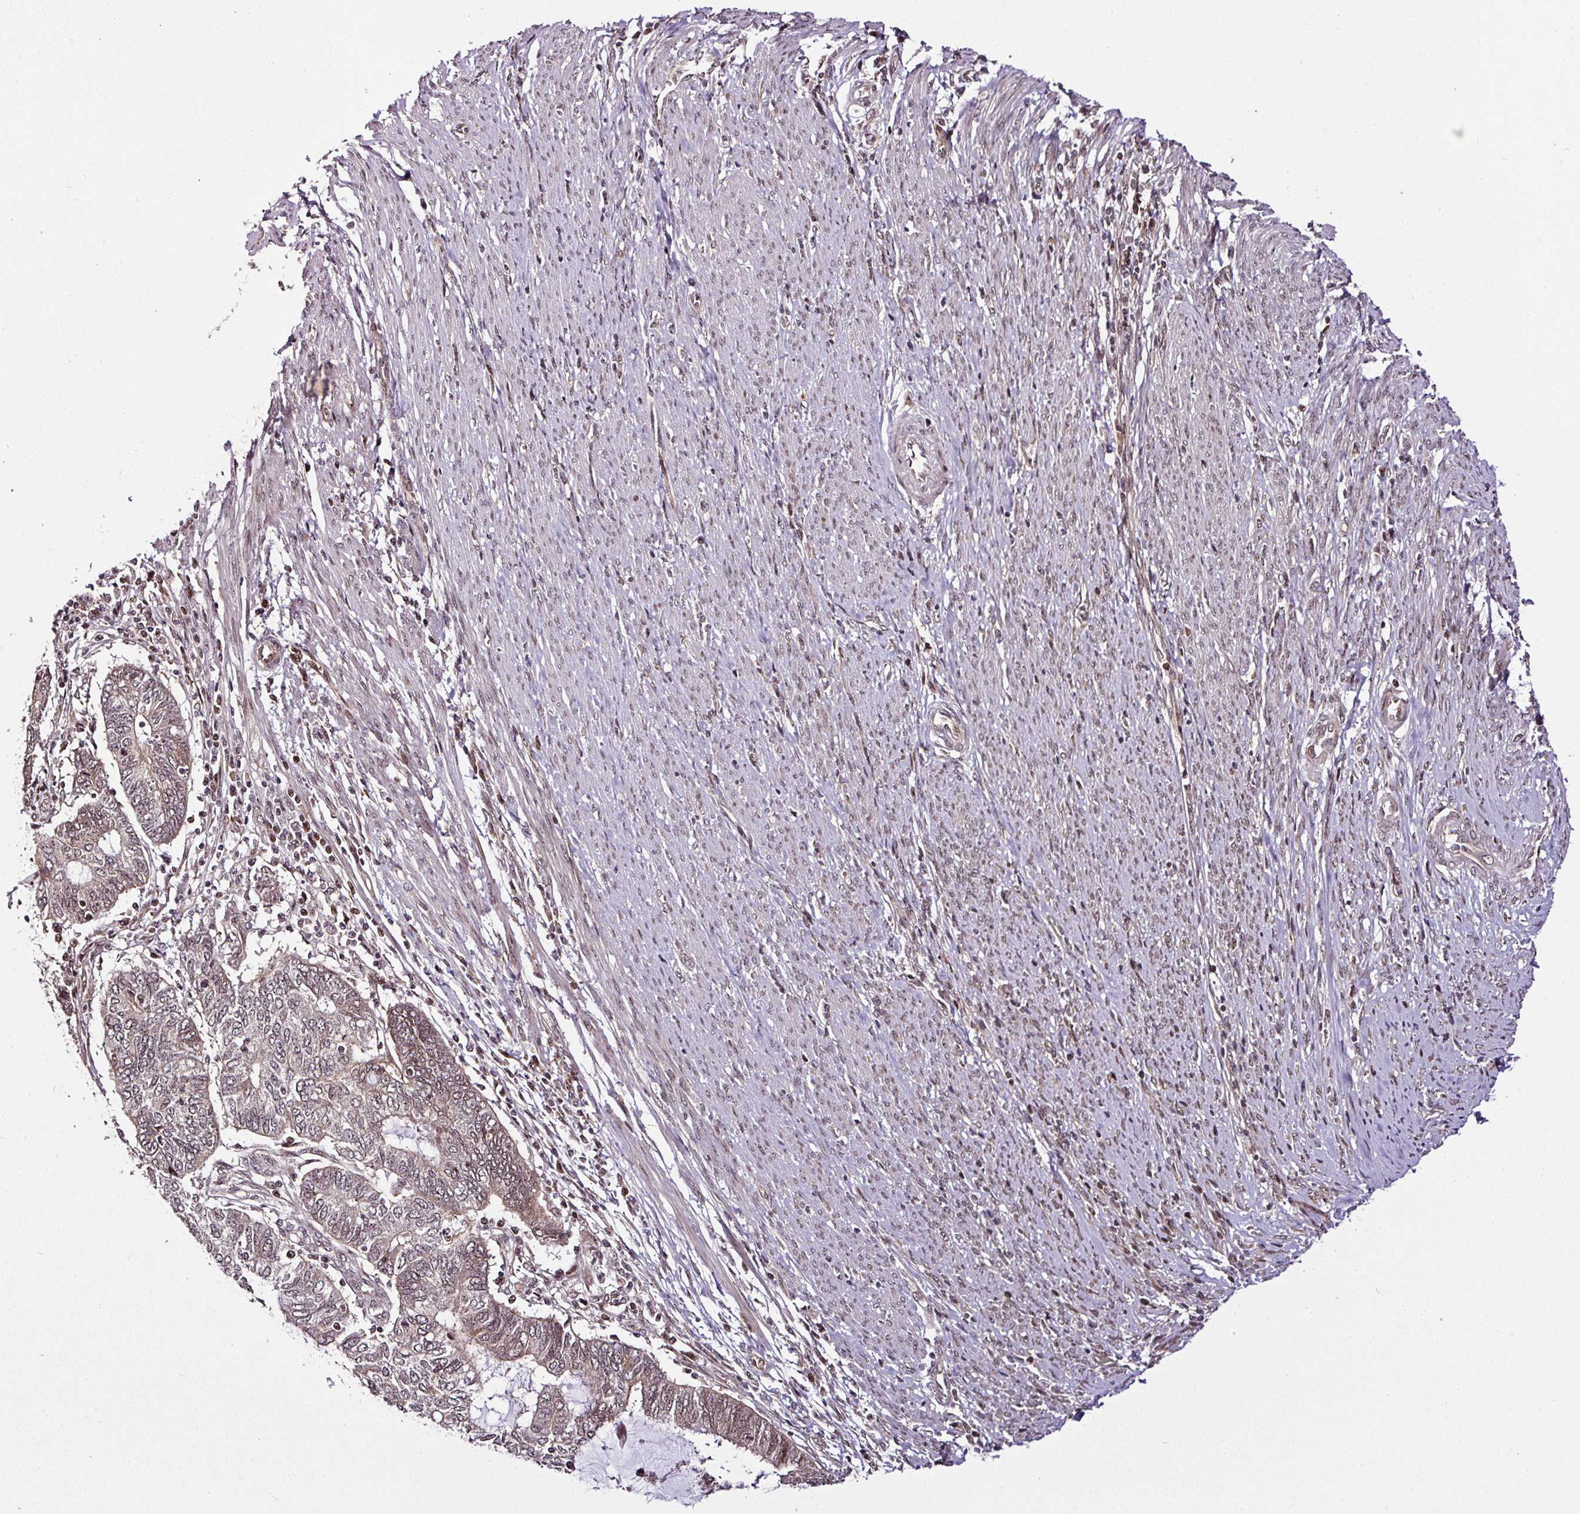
{"staining": {"intensity": "weak", "quantity": "<25%", "location": "nuclear"}, "tissue": "endometrial cancer", "cell_type": "Tumor cells", "image_type": "cancer", "snomed": [{"axis": "morphology", "description": "Adenocarcinoma, NOS"}, {"axis": "topography", "description": "Uterus"}, {"axis": "topography", "description": "Endometrium"}], "caption": "The image shows no staining of tumor cells in endometrial cancer.", "gene": "COPRS", "patient": {"sex": "female", "age": 70}}